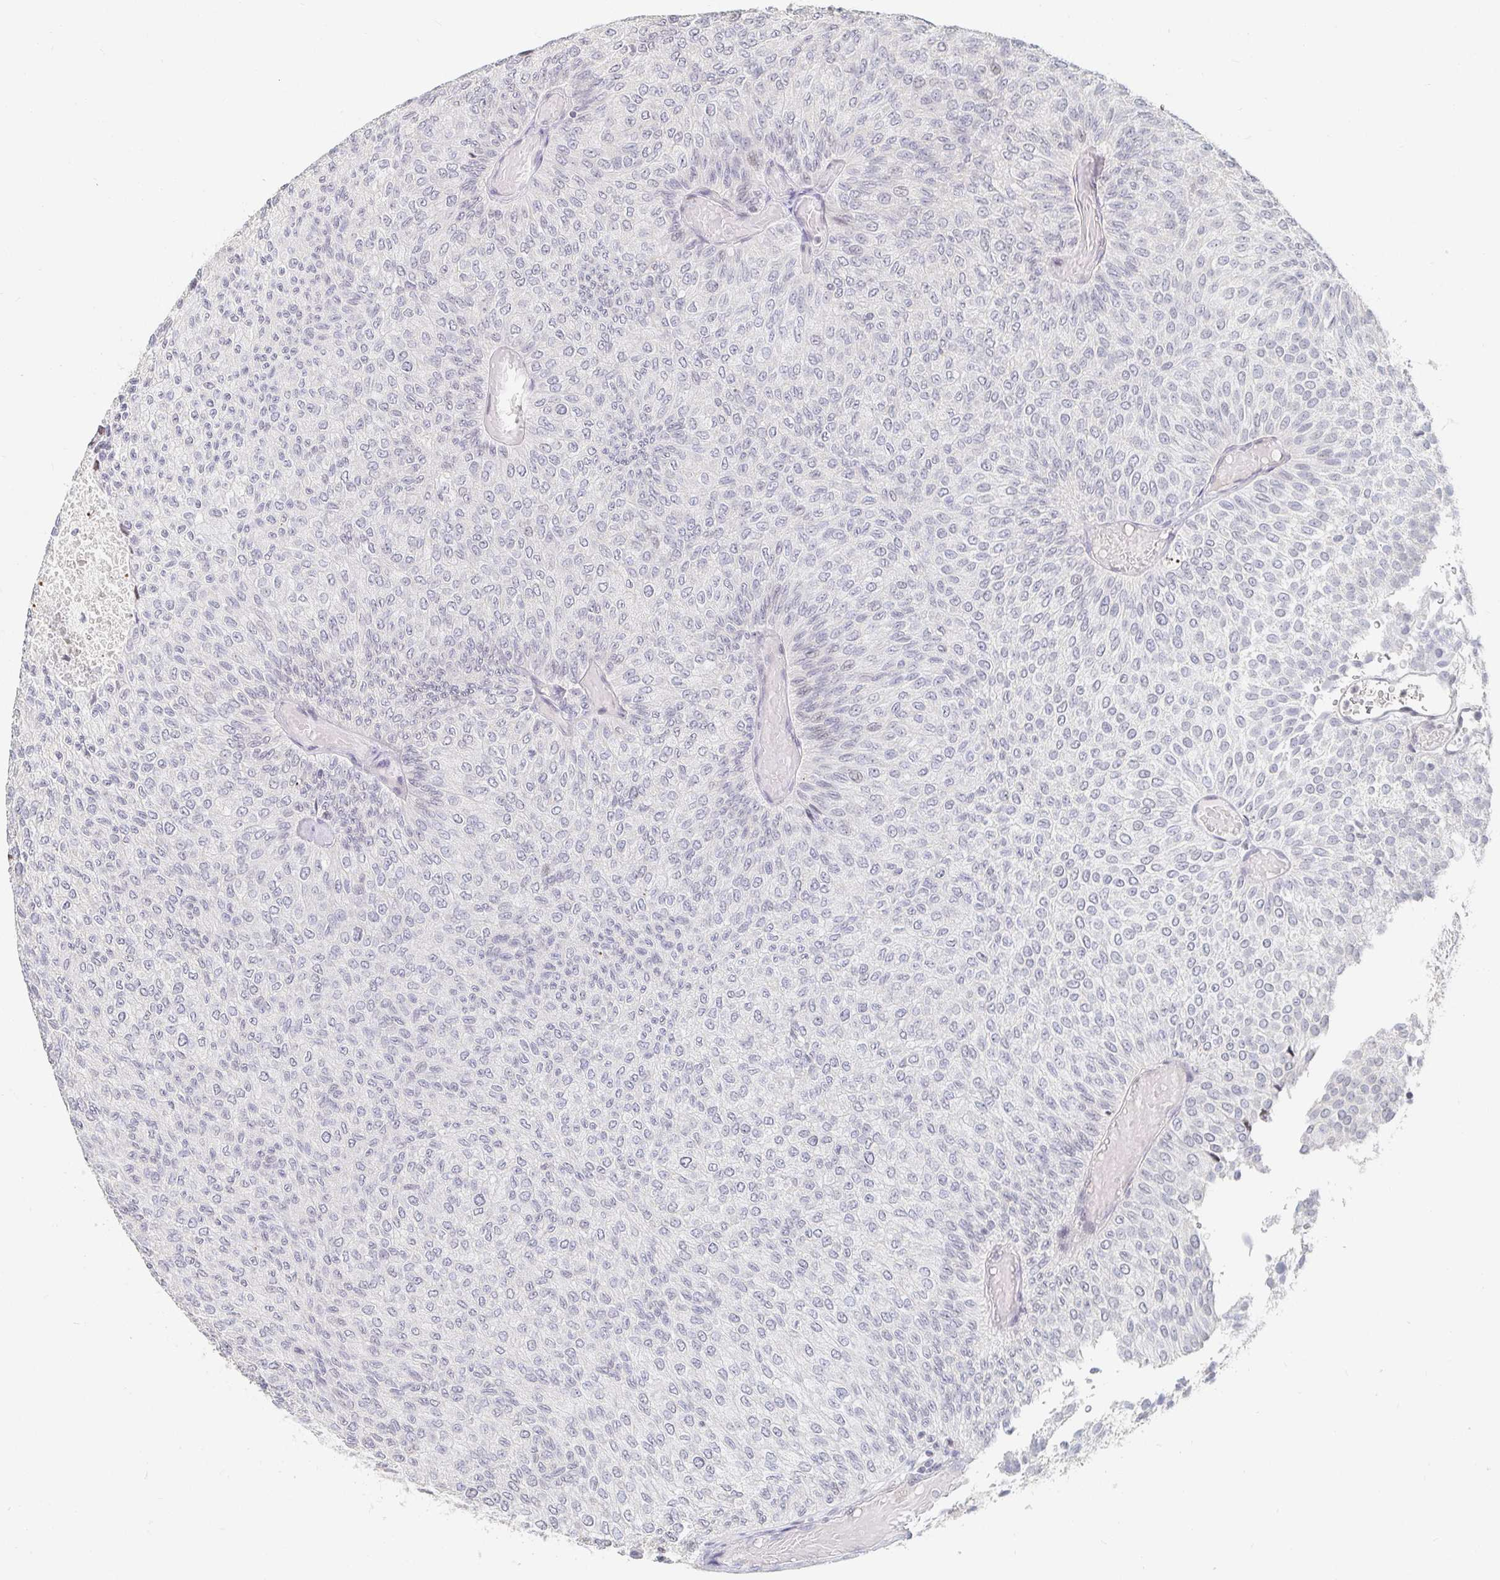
{"staining": {"intensity": "negative", "quantity": "none", "location": "none"}, "tissue": "urothelial cancer", "cell_type": "Tumor cells", "image_type": "cancer", "snomed": [{"axis": "morphology", "description": "Urothelial carcinoma, Low grade"}, {"axis": "topography", "description": "Urinary bladder"}], "caption": "DAB (3,3'-diaminobenzidine) immunohistochemical staining of human low-grade urothelial carcinoma shows no significant positivity in tumor cells.", "gene": "NME9", "patient": {"sex": "male", "age": 78}}